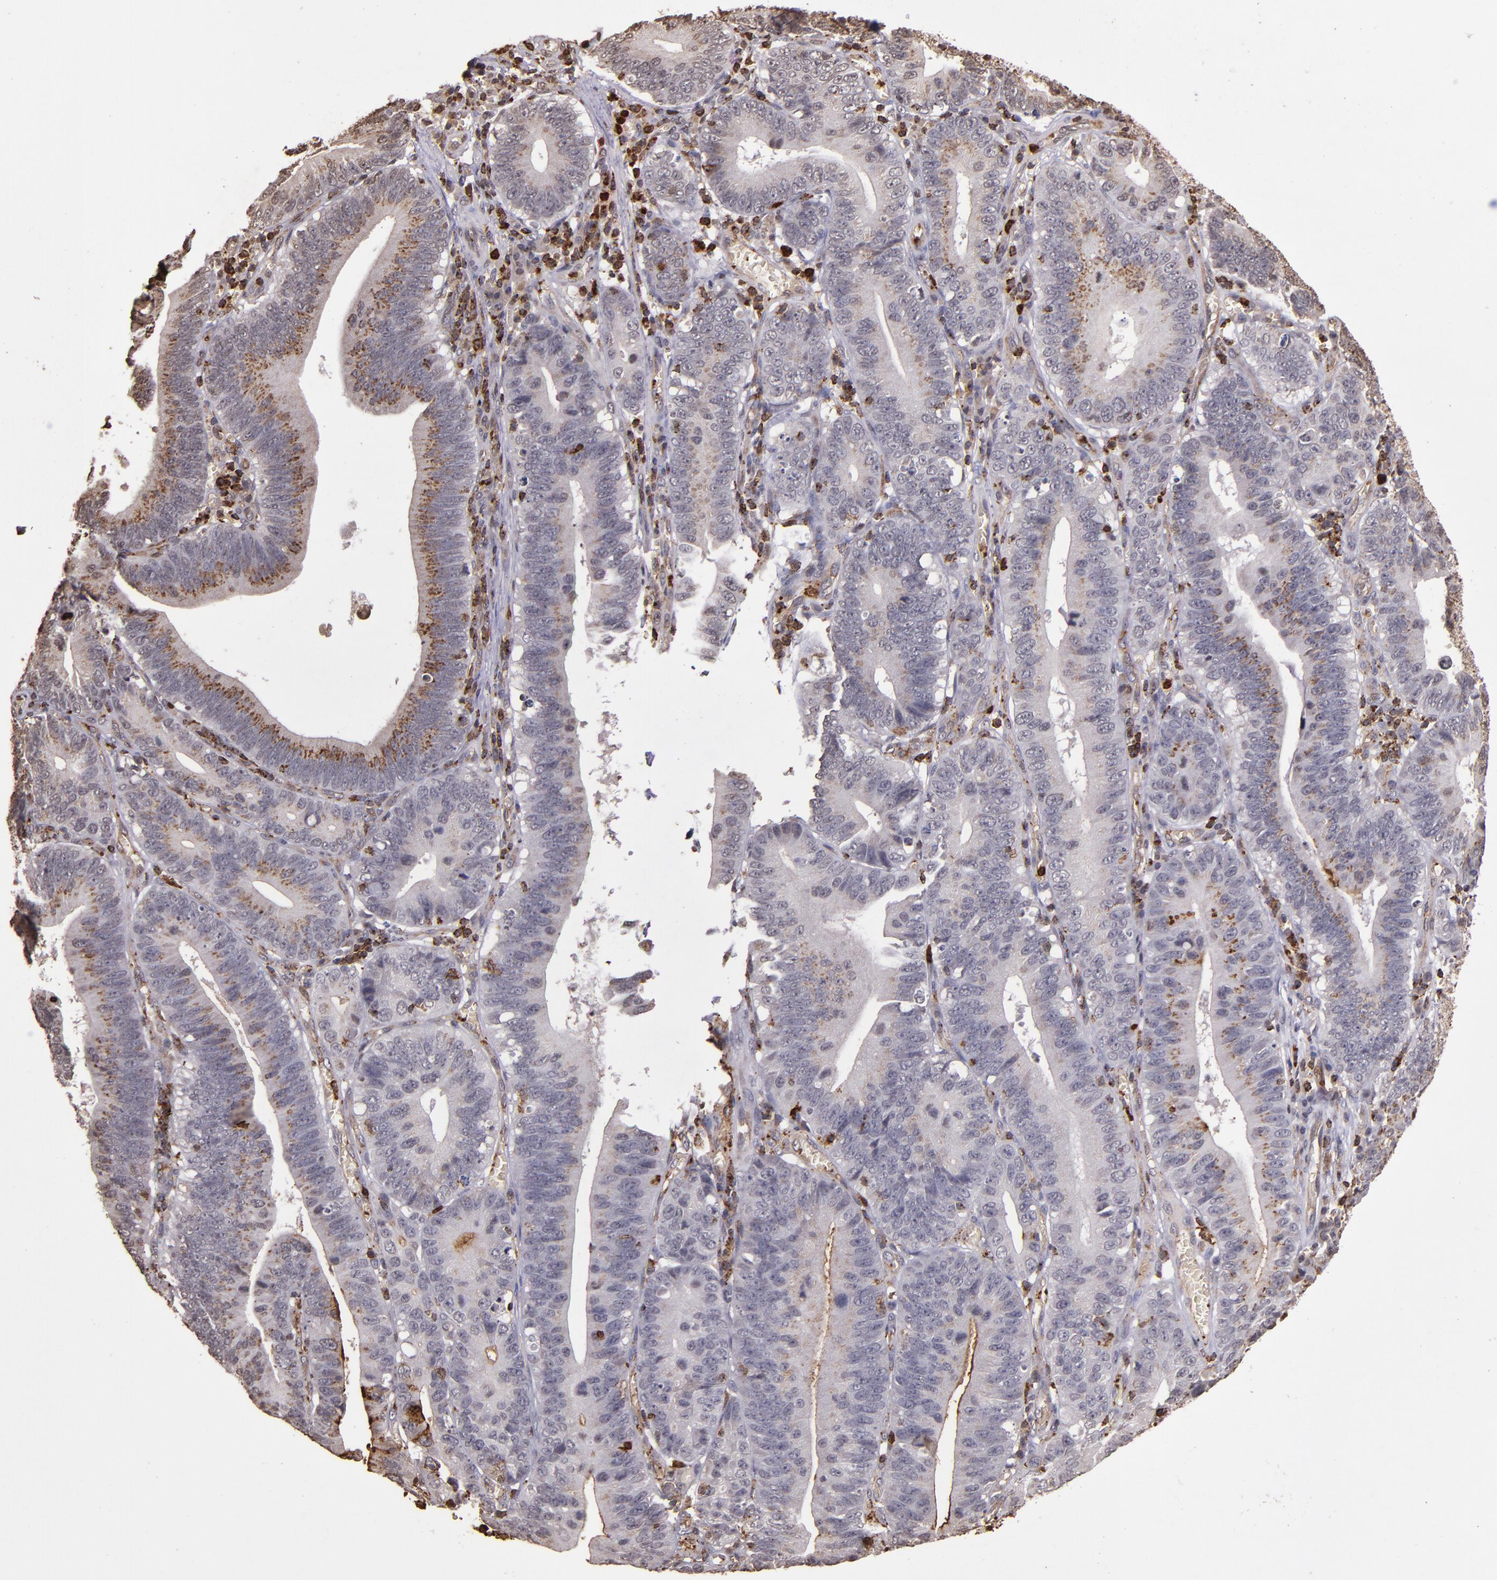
{"staining": {"intensity": "moderate", "quantity": "25%-75%", "location": "cytoplasmic/membranous"}, "tissue": "stomach cancer", "cell_type": "Tumor cells", "image_type": "cancer", "snomed": [{"axis": "morphology", "description": "Adenocarcinoma, NOS"}, {"axis": "topography", "description": "Stomach"}, {"axis": "topography", "description": "Gastric cardia"}], "caption": "The immunohistochemical stain labels moderate cytoplasmic/membranous positivity in tumor cells of stomach cancer (adenocarcinoma) tissue. The protein is stained brown, and the nuclei are stained in blue (DAB (3,3'-diaminobenzidine) IHC with brightfield microscopy, high magnification).", "gene": "SLC2A3", "patient": {"sex": "male", "age": 59}}